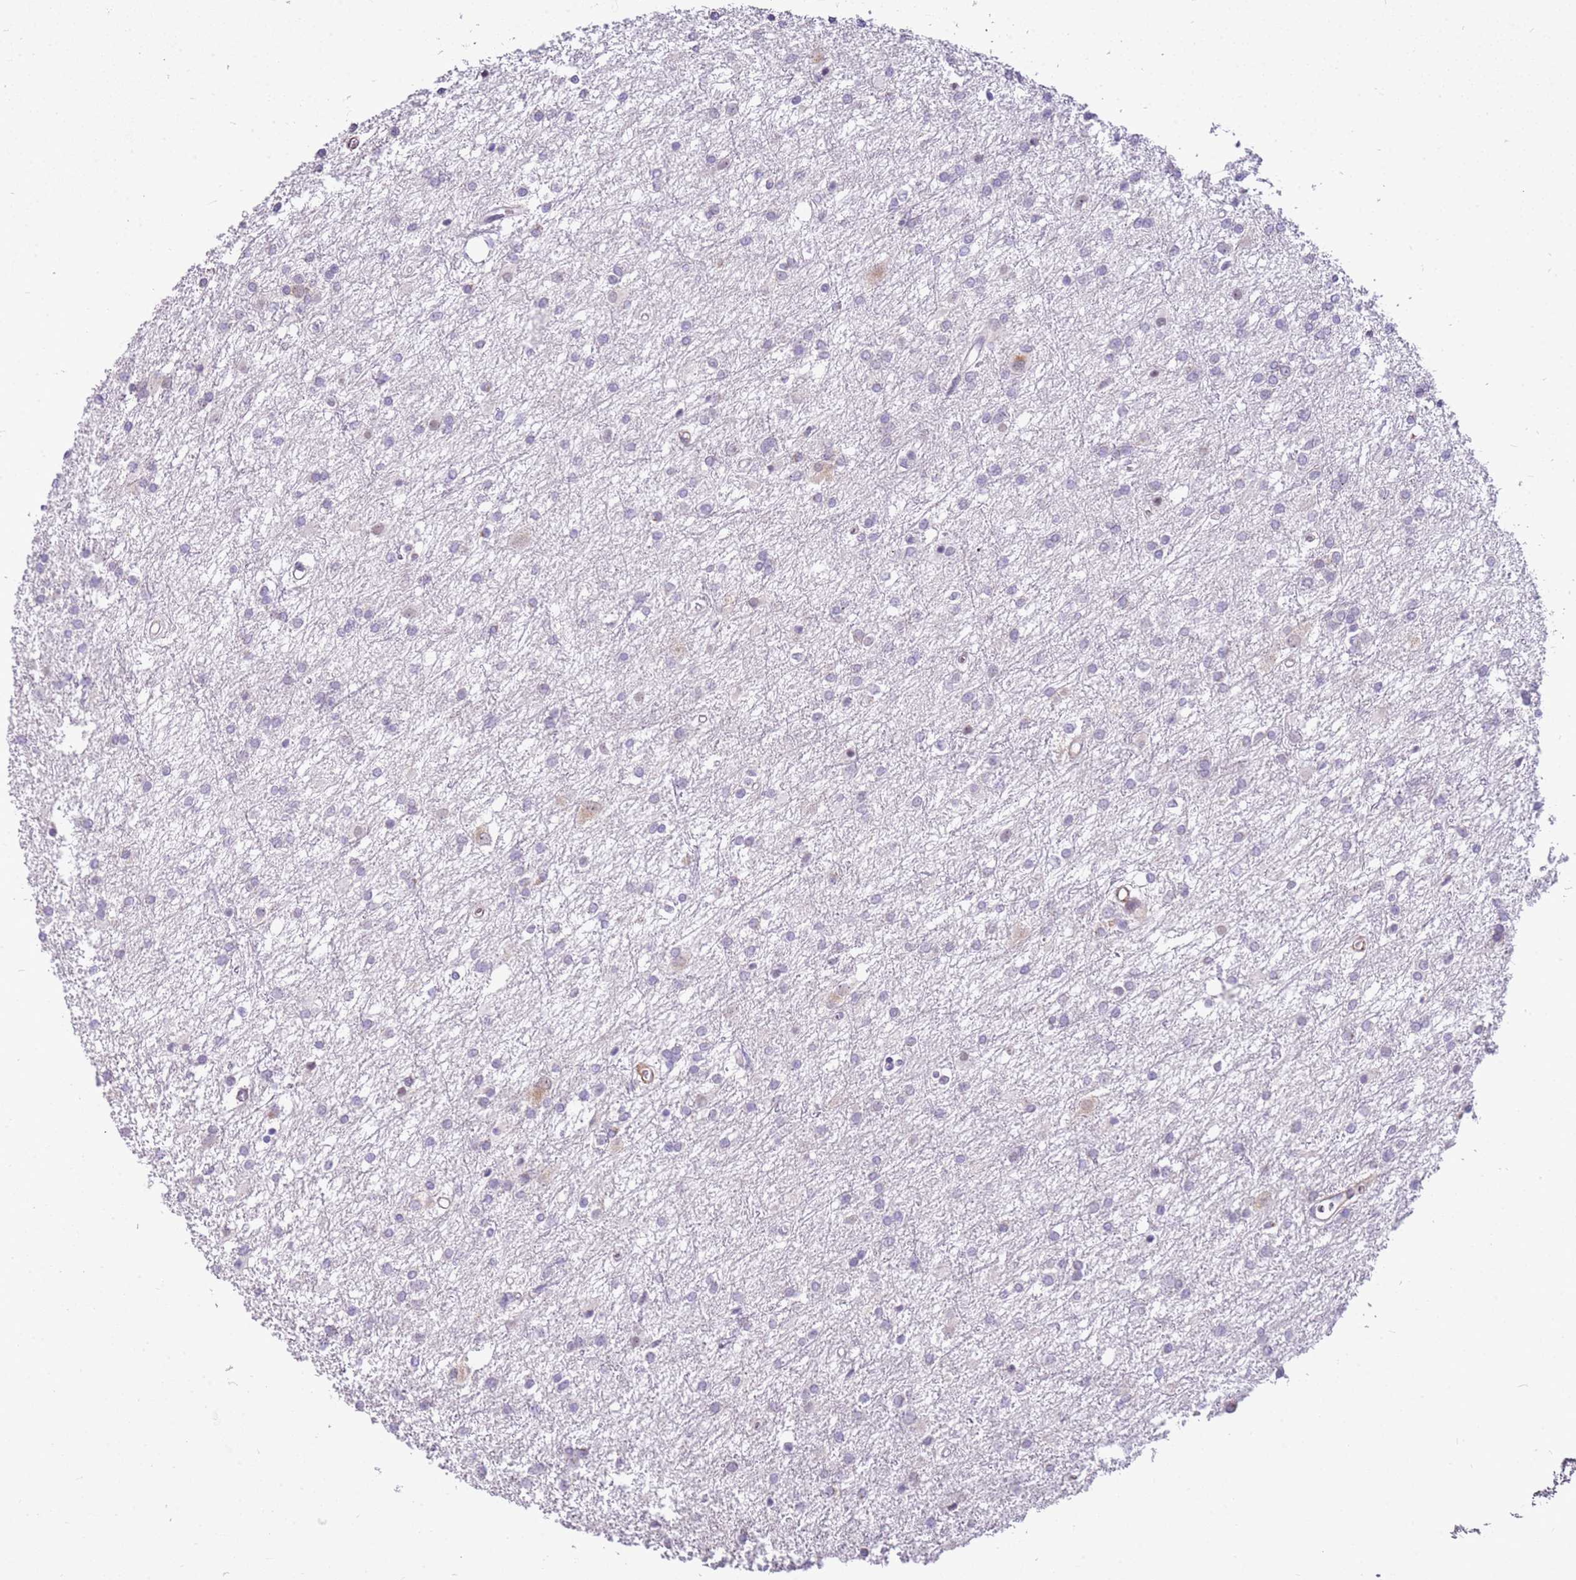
{"staining": {"intensity": "negative", "quantity": "none", "location": "none"}, "tissue": "glioma", "cell_type": "Tumor cells", "image_type": "cancer", "snomed": [{"axis": "morphology", "description": "Glioma, malignant, High grade"}, {"axis": "topography", "description": "Brain"}], "caption": "Human malignant high-grade glioma stained for a protein using IHC shows no staining in tumor cells.", "gene": "SMIM4", "patient": {"sex": "female", "age": 50}}